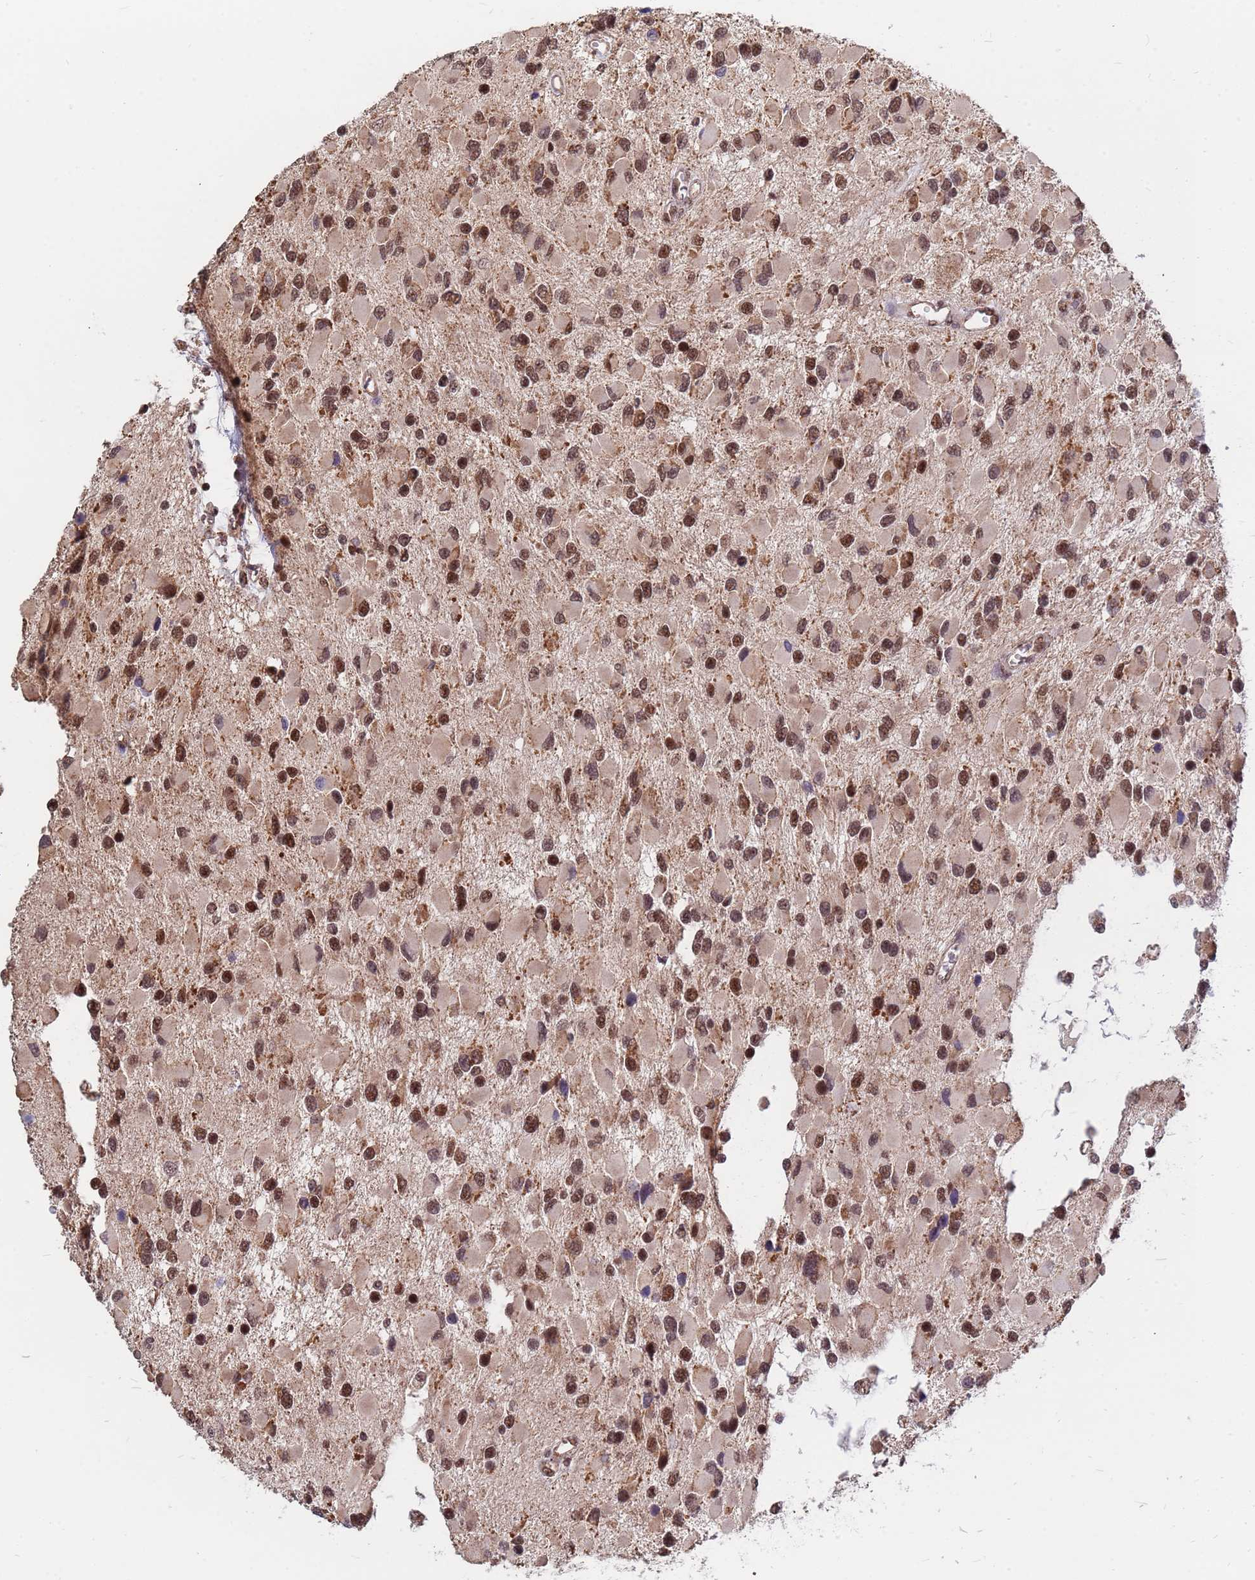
{"staining": {"intensity": "moderate", "quantity": ">75%", "location": "nuclear"}, "tissue": "glioma", "cell_type": "Tumor cells", "image_type": "cancer", "snomed": [{"axis": "morphology", "description": "Glioma, malignant, High grade"}, {"axis": "topography", "description": "Brain"}], "caption": "The immunohistochemical stain shows moderate nuclear expression in tumor cells of glioma tissue.", "gene": "DENND2B", "patient": {"sex": "male", "age": 53}}